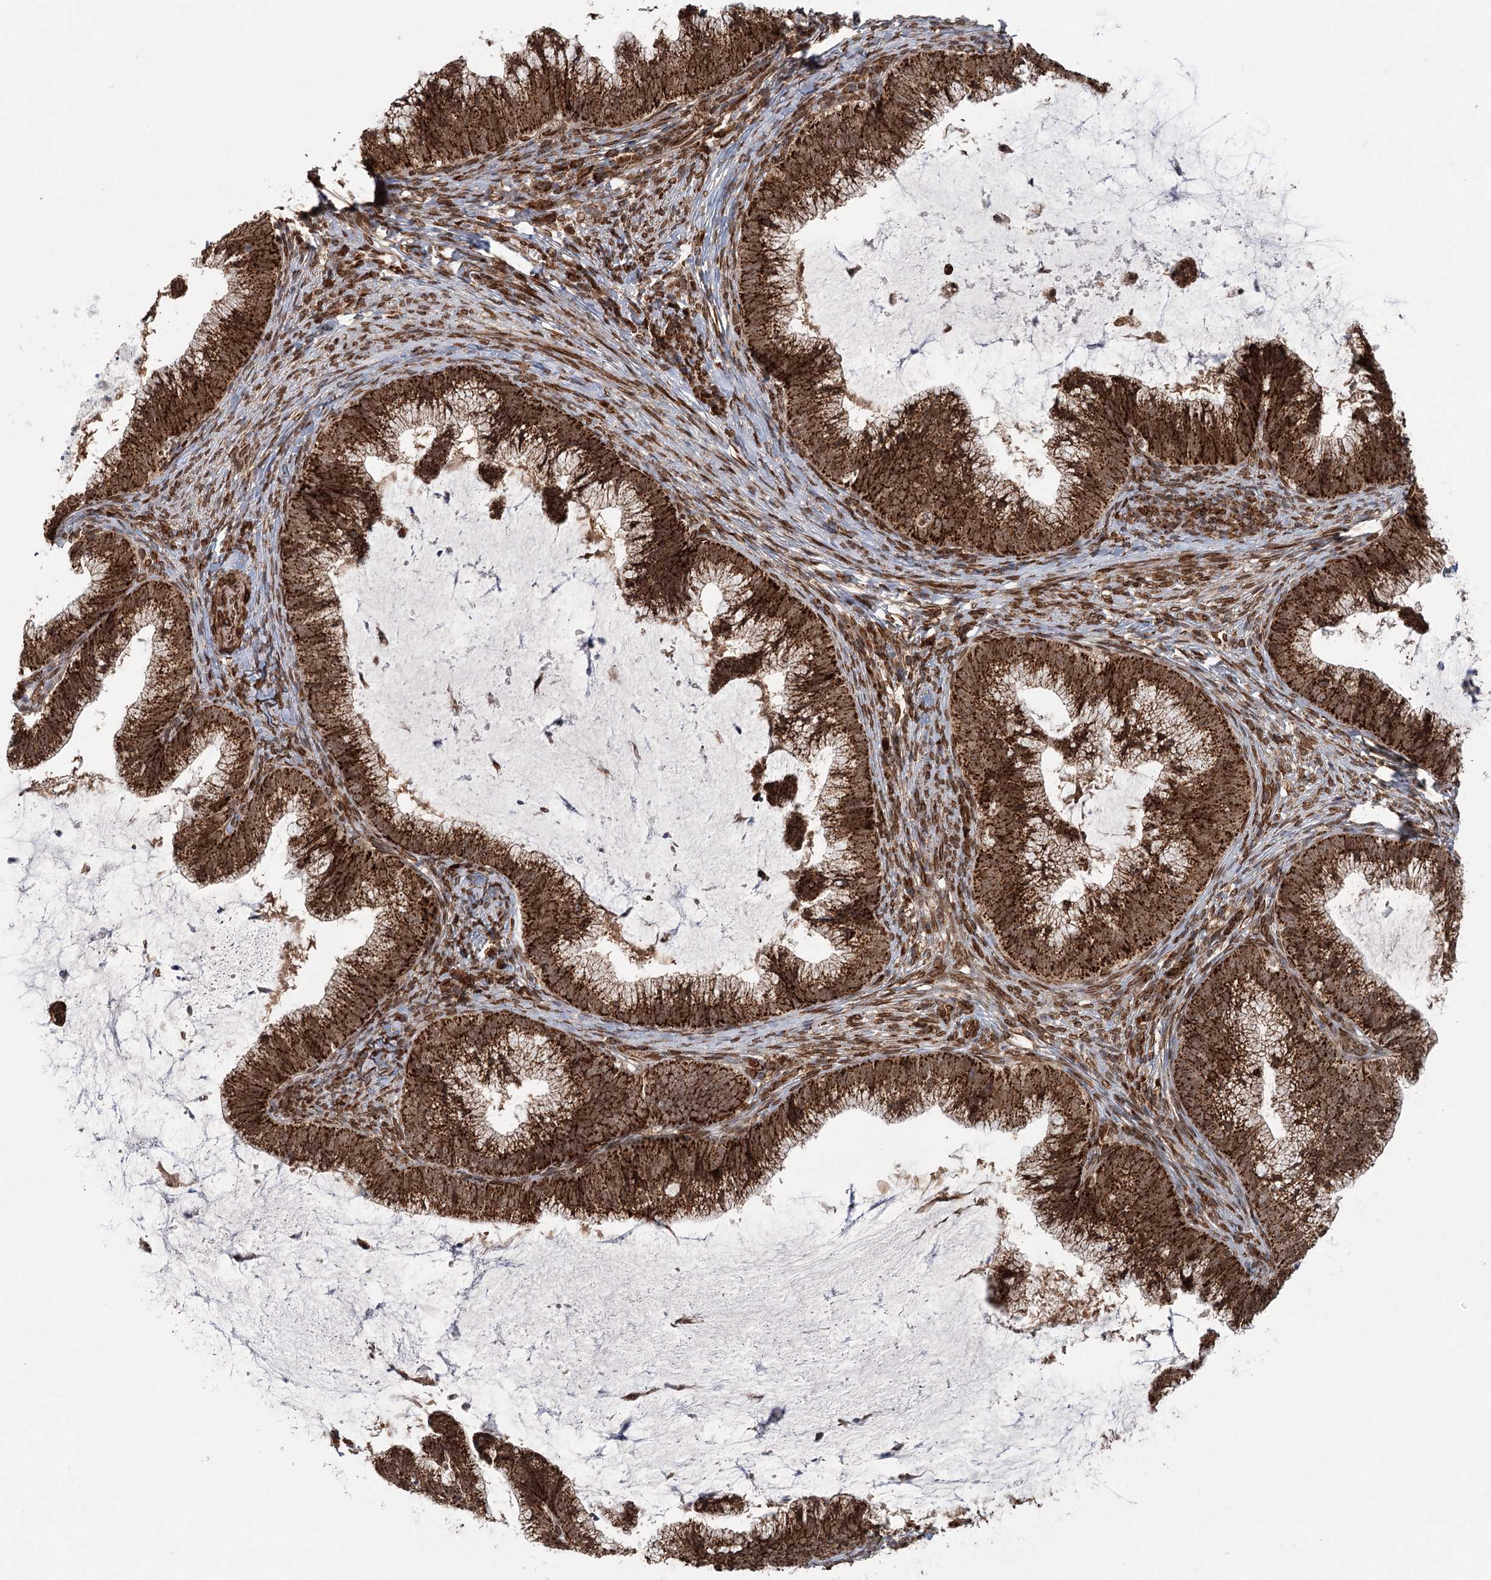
{"staining": {"intensity": "strong", "quantity": ">75%", "location": "cytoplasmic/membranous"}, "tissue": "cervical cancer", "cell_type": "Tumor cells", "image_type": "cancer", "snomed": [{"axis": "morphology", "description": "Adenocarcinoma, NOS"}, {"axis": "topography", "description": "Cervix"}], "caption": "IHC histopathology image of human cervical cancer (adenocarcinoma) stained for a protein (brown), which reveals high levels of strong cytoplasmic/membranous staining in about >75% of tumor cells.", "gene": "BCKDHA", "patient": {"sex": "female", "age": 36}}